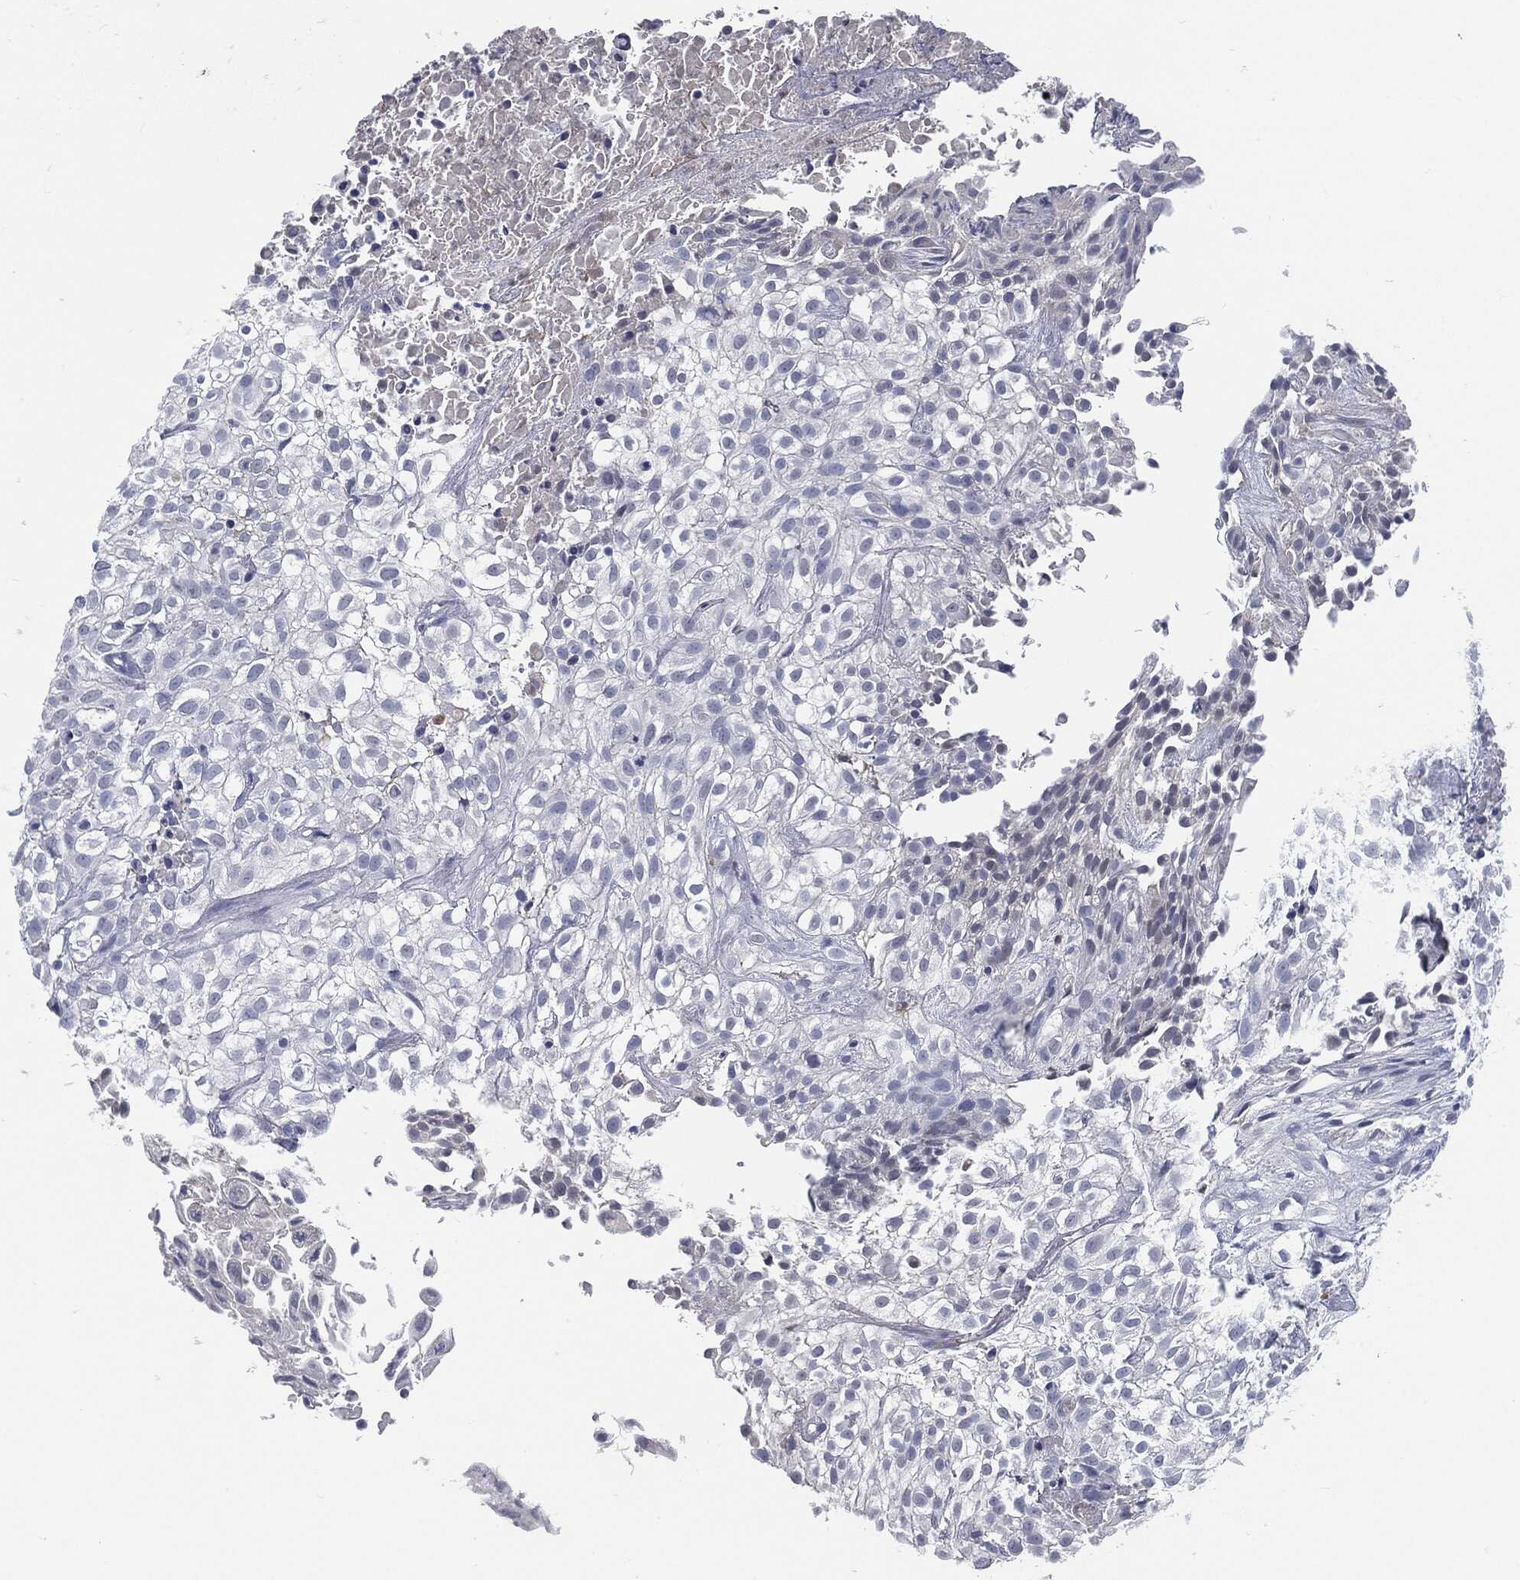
{"staining": {"intensity": "negative", "quantity": "none", "location": "none"}, "tissue": "urothelial cancer", "cell_type": "Tumor cells", "image_type": "cancer", "snomed": [{"axis": "morphology", "description": "Urothelial carcinoma, High grade"}, {"axis": "topography", "description": "Urinary bladder"}], "caption": "Photomicrograph shows no protein staining in tumor cells of urothelial carcinoma (high-grade) tissue. (DAB immunohistochemistry with hematoxylin counter stain).", "gene": "MST1", "patient": {"sex": "male", "age": 56}}